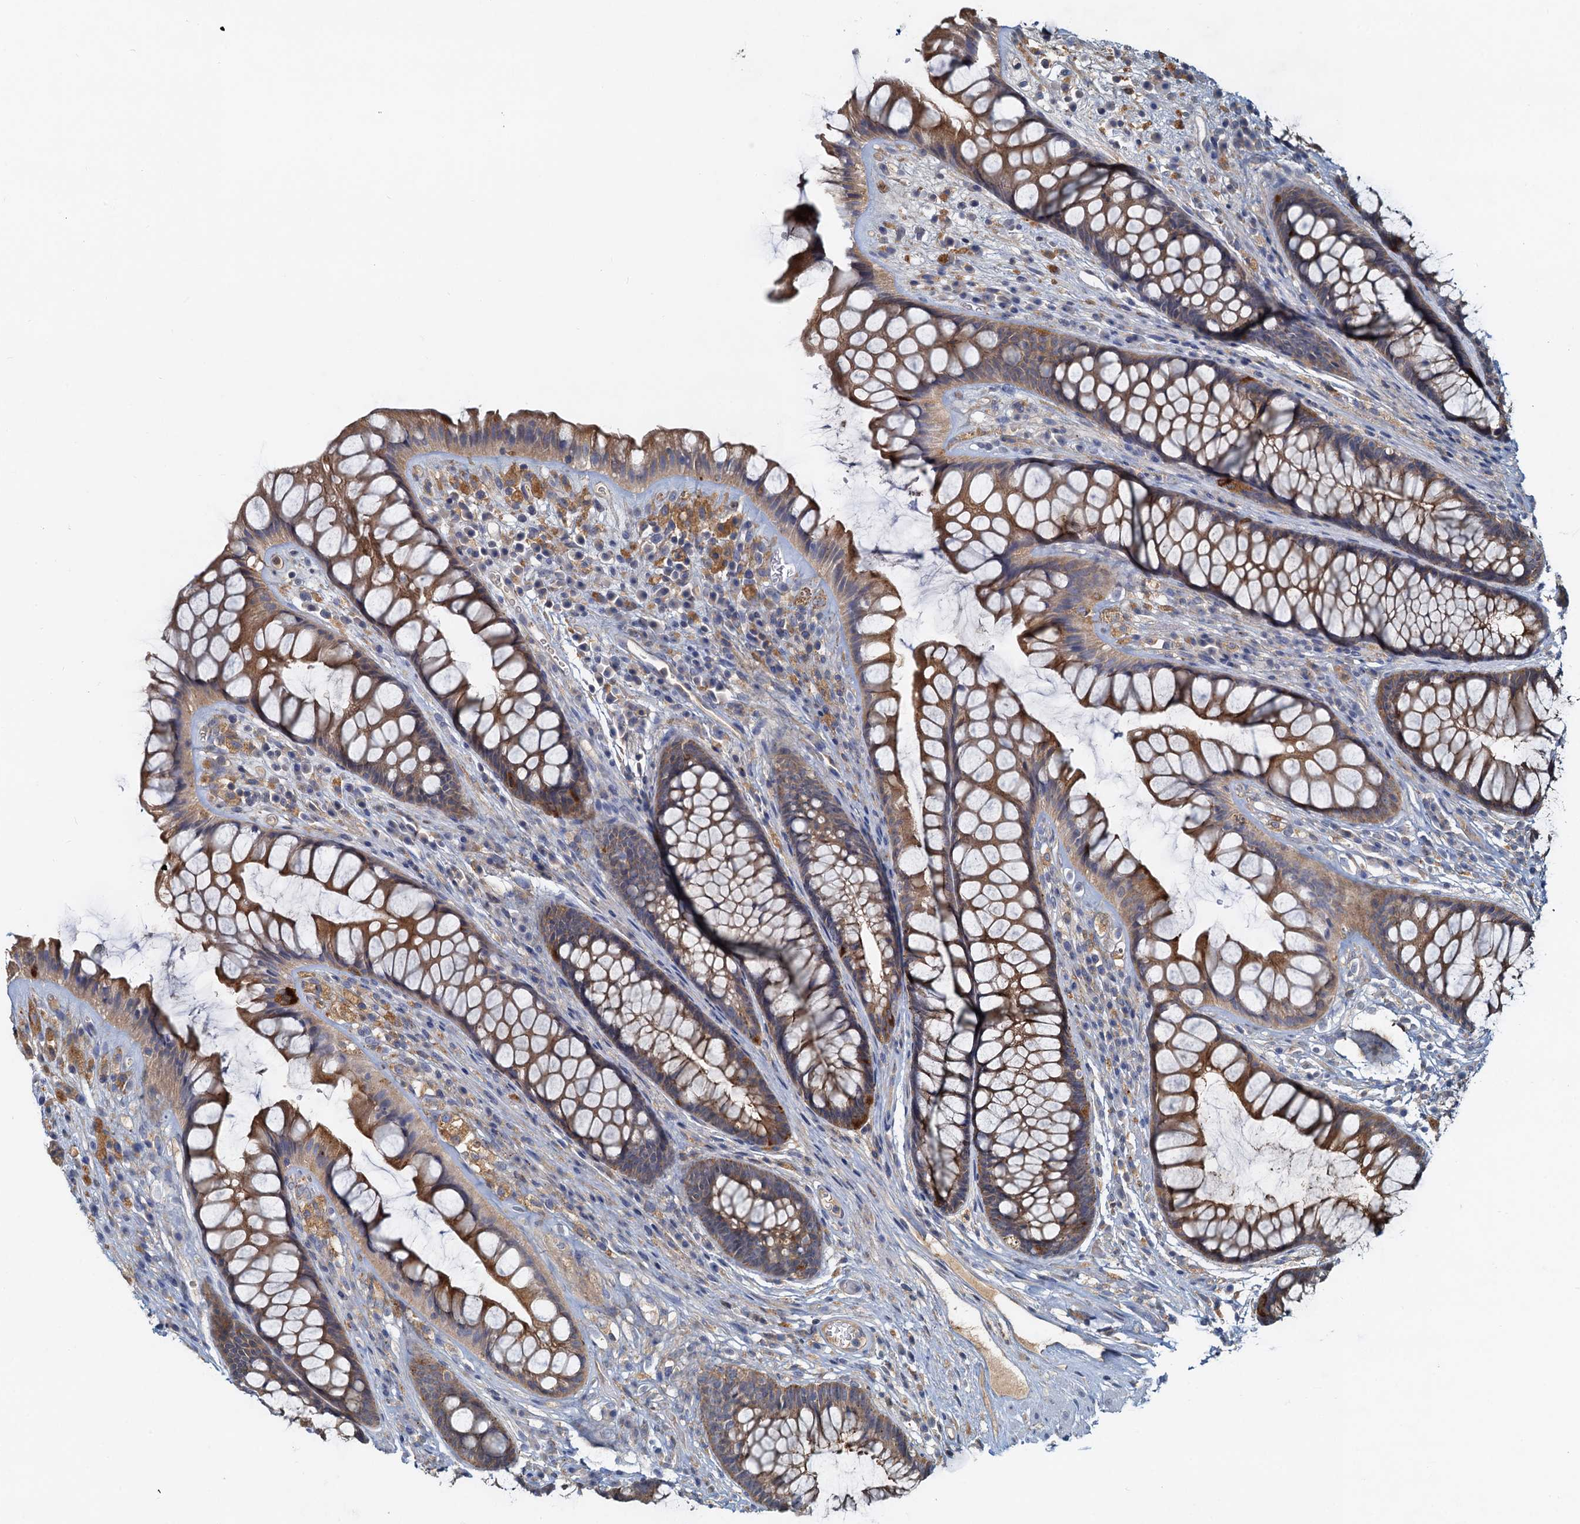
{"staining": {"intensity": "moderate", "quantity": ">75%", "location": "cytoplasmic/membranous"}, "tissue": "rectum", "cell_type": "Glandular cells", "image_type": "normal", "snomed": [{"axis": "morphology", "description": "Normal tissue, NOS"}, {"axis": "topography", "description": "Rectum"}], "caption": "This photomicrograph displays immunohistochemistry staining of unremarkable rectum, with medium moderate cytoplasmic/membranous positivity in about >75% of glandular cells.", "gene": "TOLLIP", "patient": {"sex": "male", "age": 74}}